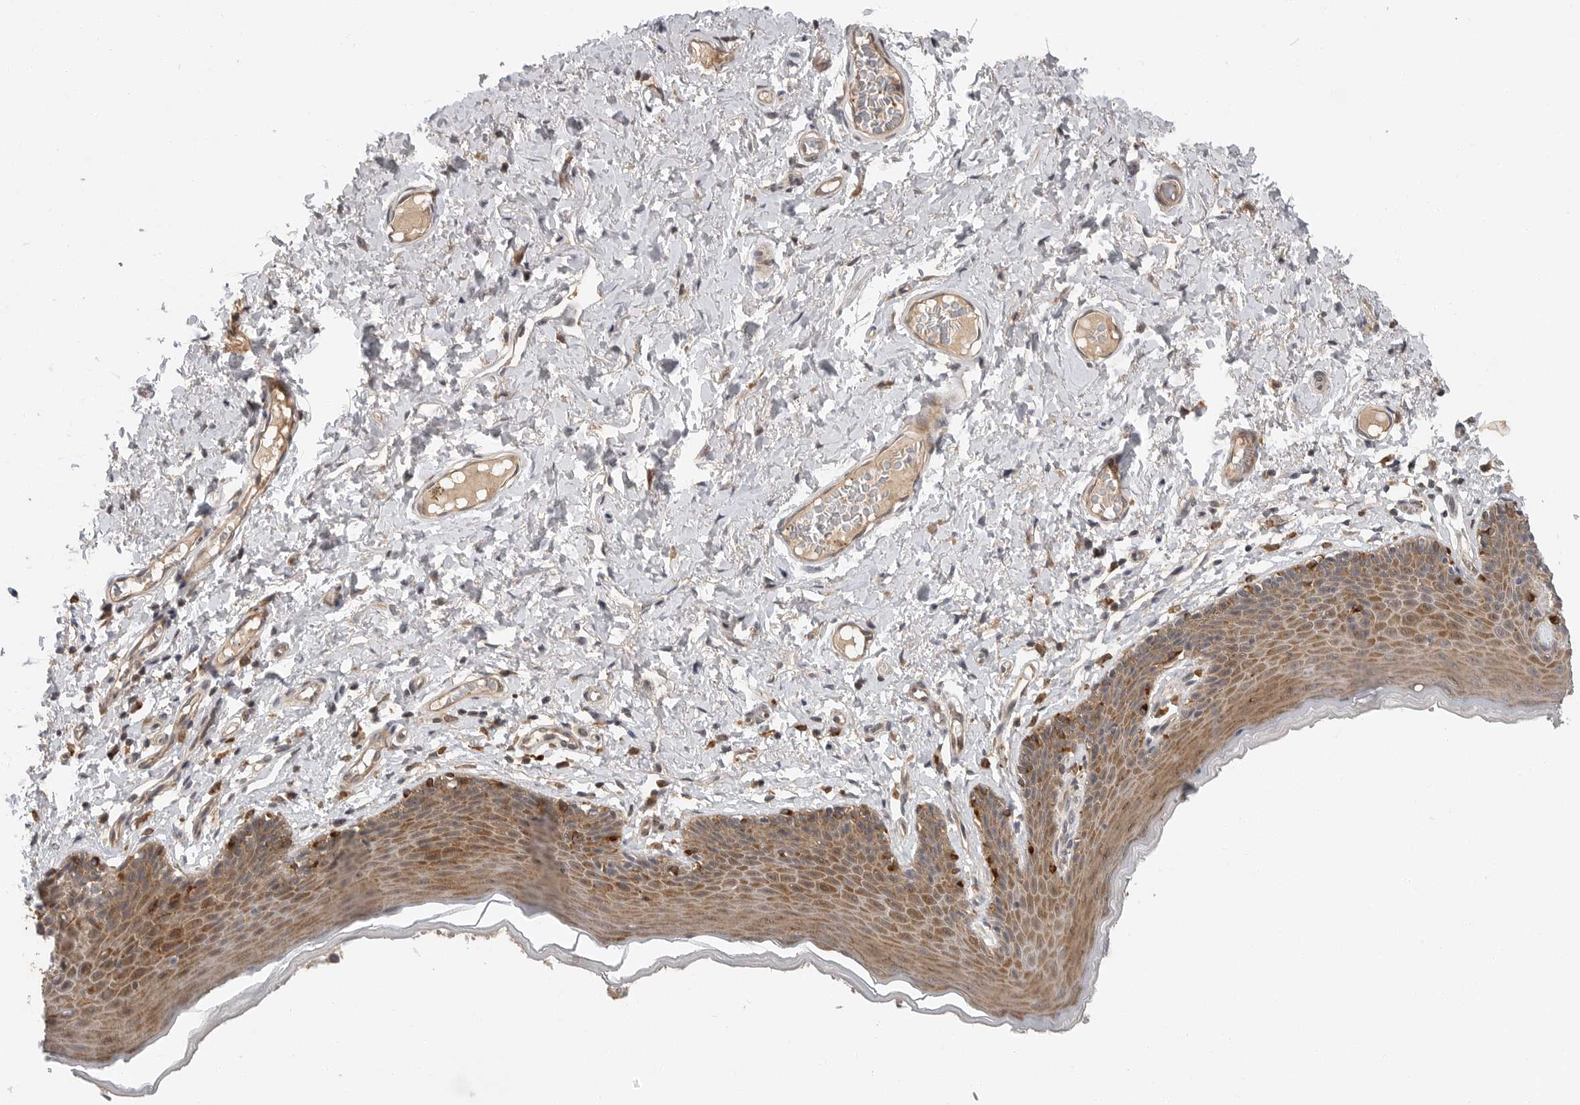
{"staining": {"intensity": "moderate", "quantity": ">75%", "location": "cytoplasmic/membranous"}, "tissue": "skin", "cell_type": "Epidermal cells", "image_type": "normal", "snomed": [{"axis": "morphology", "description": "Normal tissue, NOS"}, {"axis": "topography", "description": "Vulva"}], "caption": "Skin stained with DAB (3,3'-diaminobenzidine) IHC reveals medium levels of moderate cytoplasmic/membranous expression in about >75% of epidermal cells.", "gene": "OSBPL9", "patient": {"sex": "female", "age": 66}}